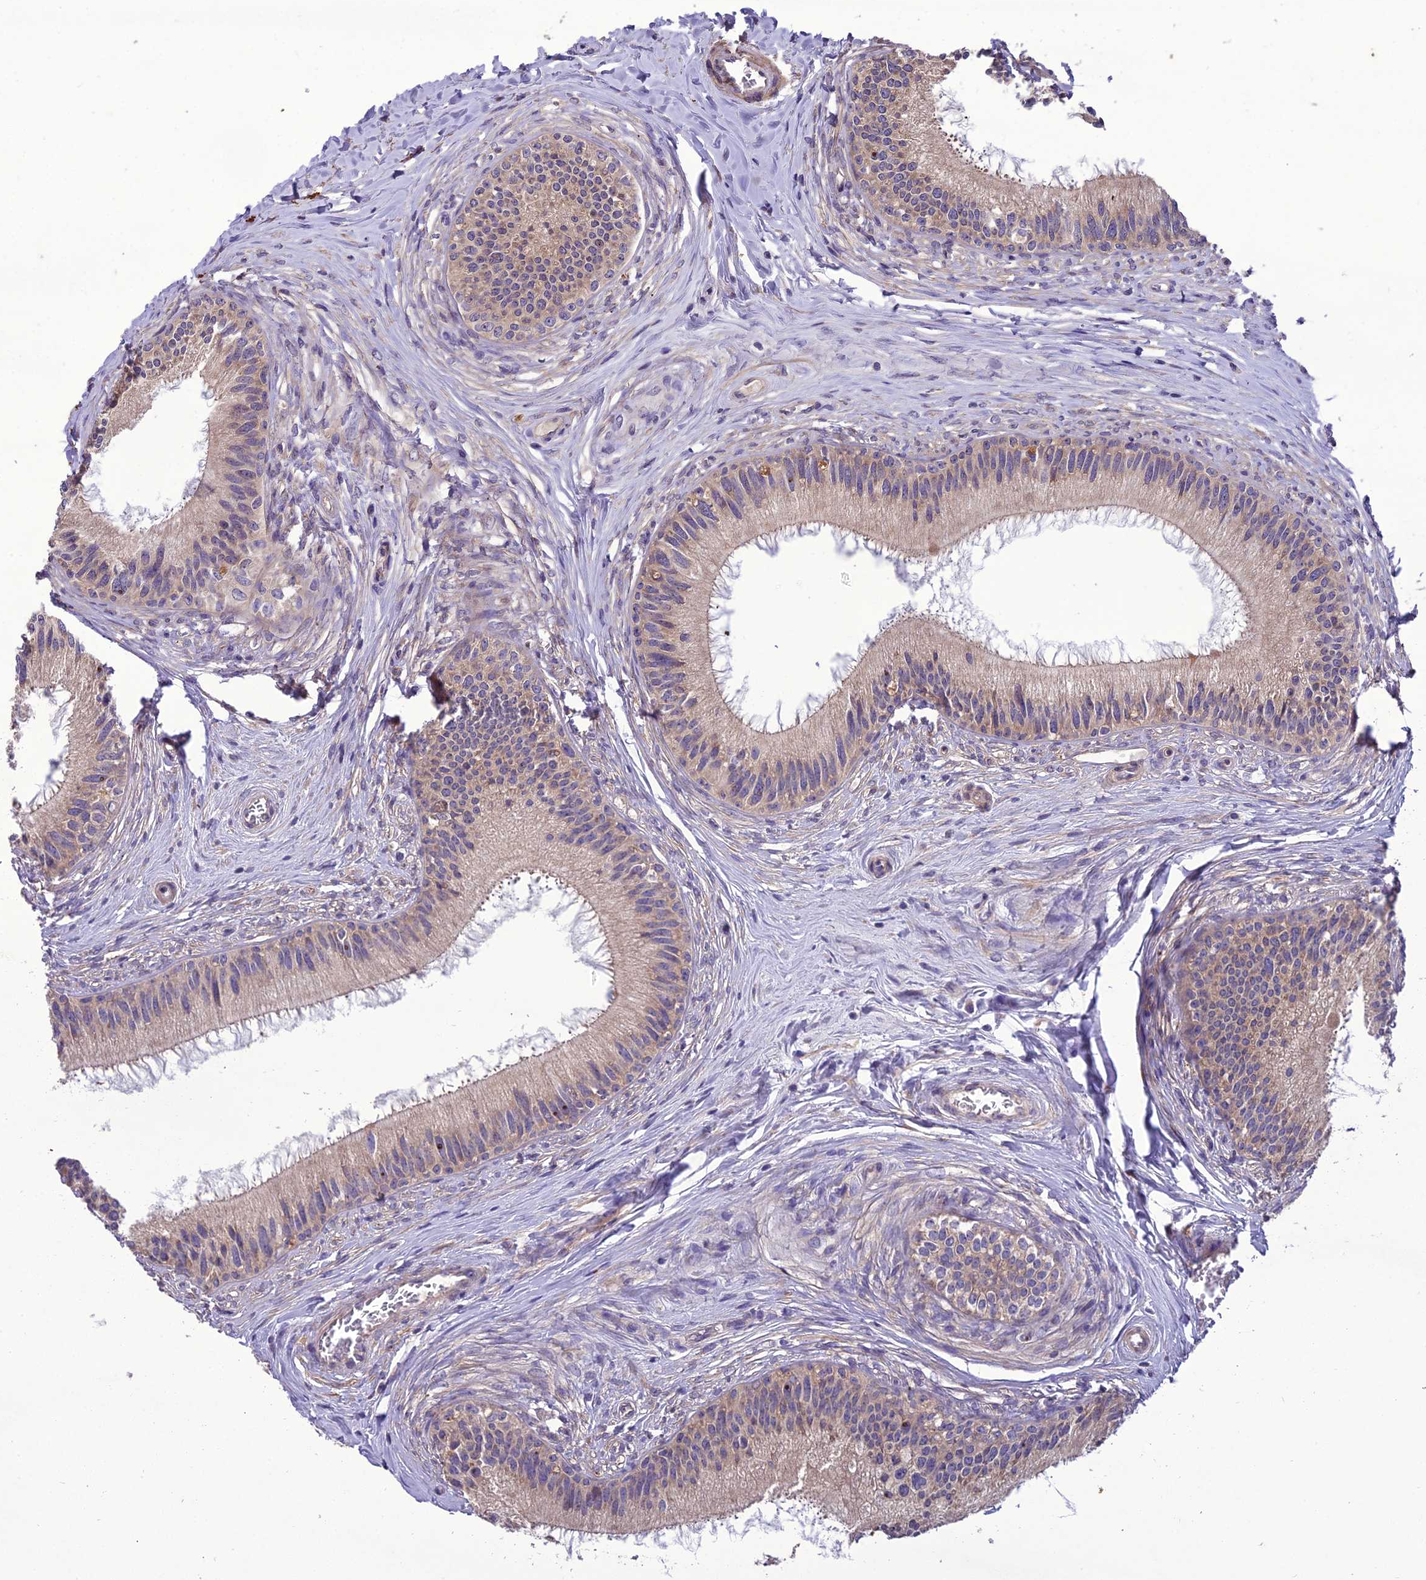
{"staining": {"intensity": "moderate", "quantity": "<25%", "location": "cytoplasmic/membranous"}, "tissue": "epididymis", "cell_type": "Glandular cells", "image_type": "normal", "snomed": [{"axis": "morphology", "description": "Normal tissue, NOS"}, {"axis": "topography", "description": "Epididymis"}], "caption": "Immunohistochemical staining of benign epididymis displays low levels of moderate cytoplasmic/membranous expression in about <25% of glandular cells. (brown staining indicates protein expression, while blue staining denotes nuclei).", "gene": "CENPL", "patient": {"sex": "male", "age": 27}}